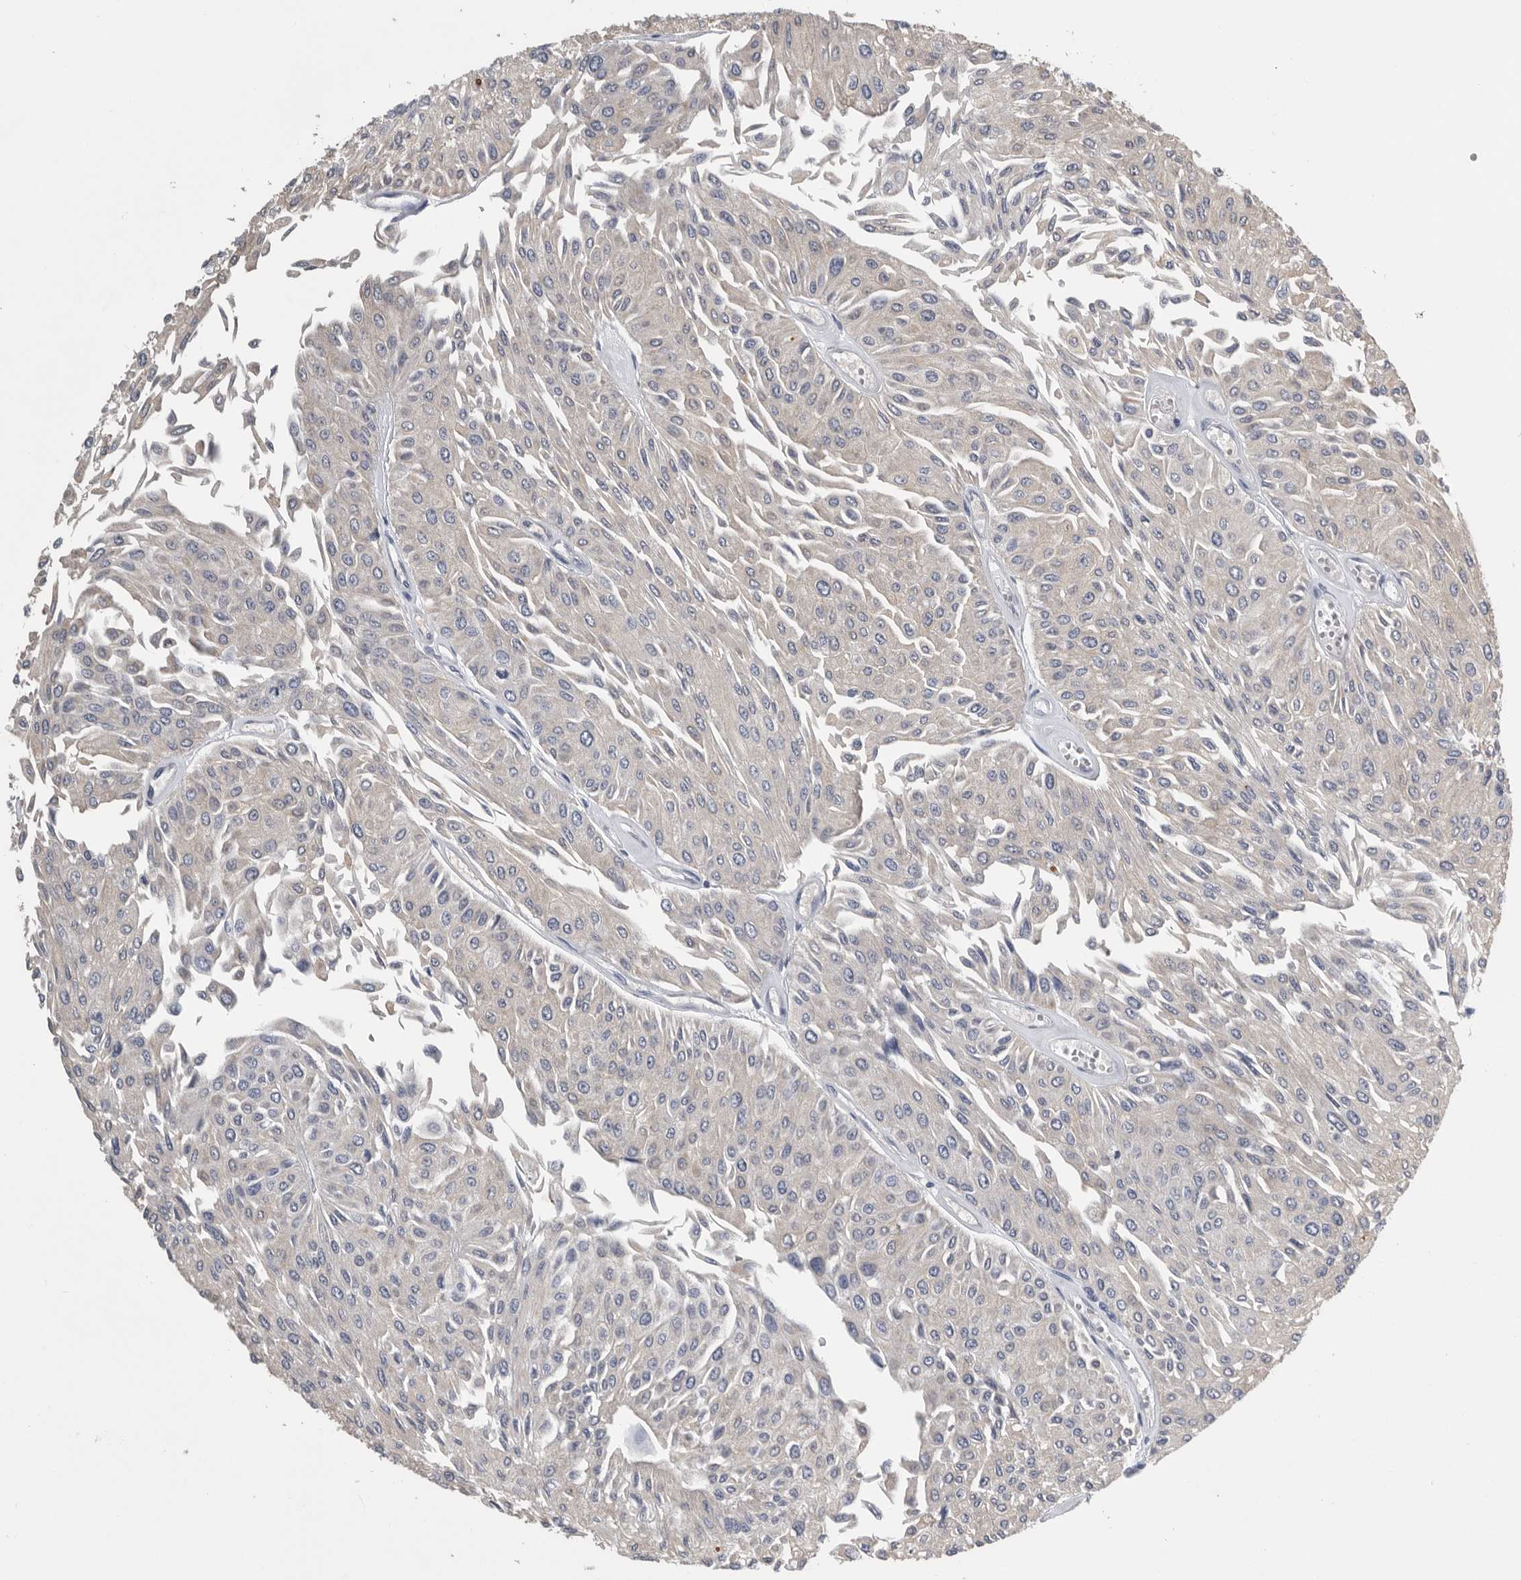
{"staining": {"intensity": "negative", "quantity": "none", "location": "none"}, "tissue": "urothelial cancer", "cell_type": "Tumor cells", "image_type": "cancer", "snomed": [{"axis": "morphology", "description": "Urothelial carcinoma, Low grade"}, {"axis": "topography", "description": "Urinary bladder"}], "caption": "Urothelial cancer stained for a protein using IHC reveals no staining tumor cells.", "gene": "PDCD4", "patient": {"sex": "male", "age": 67}}